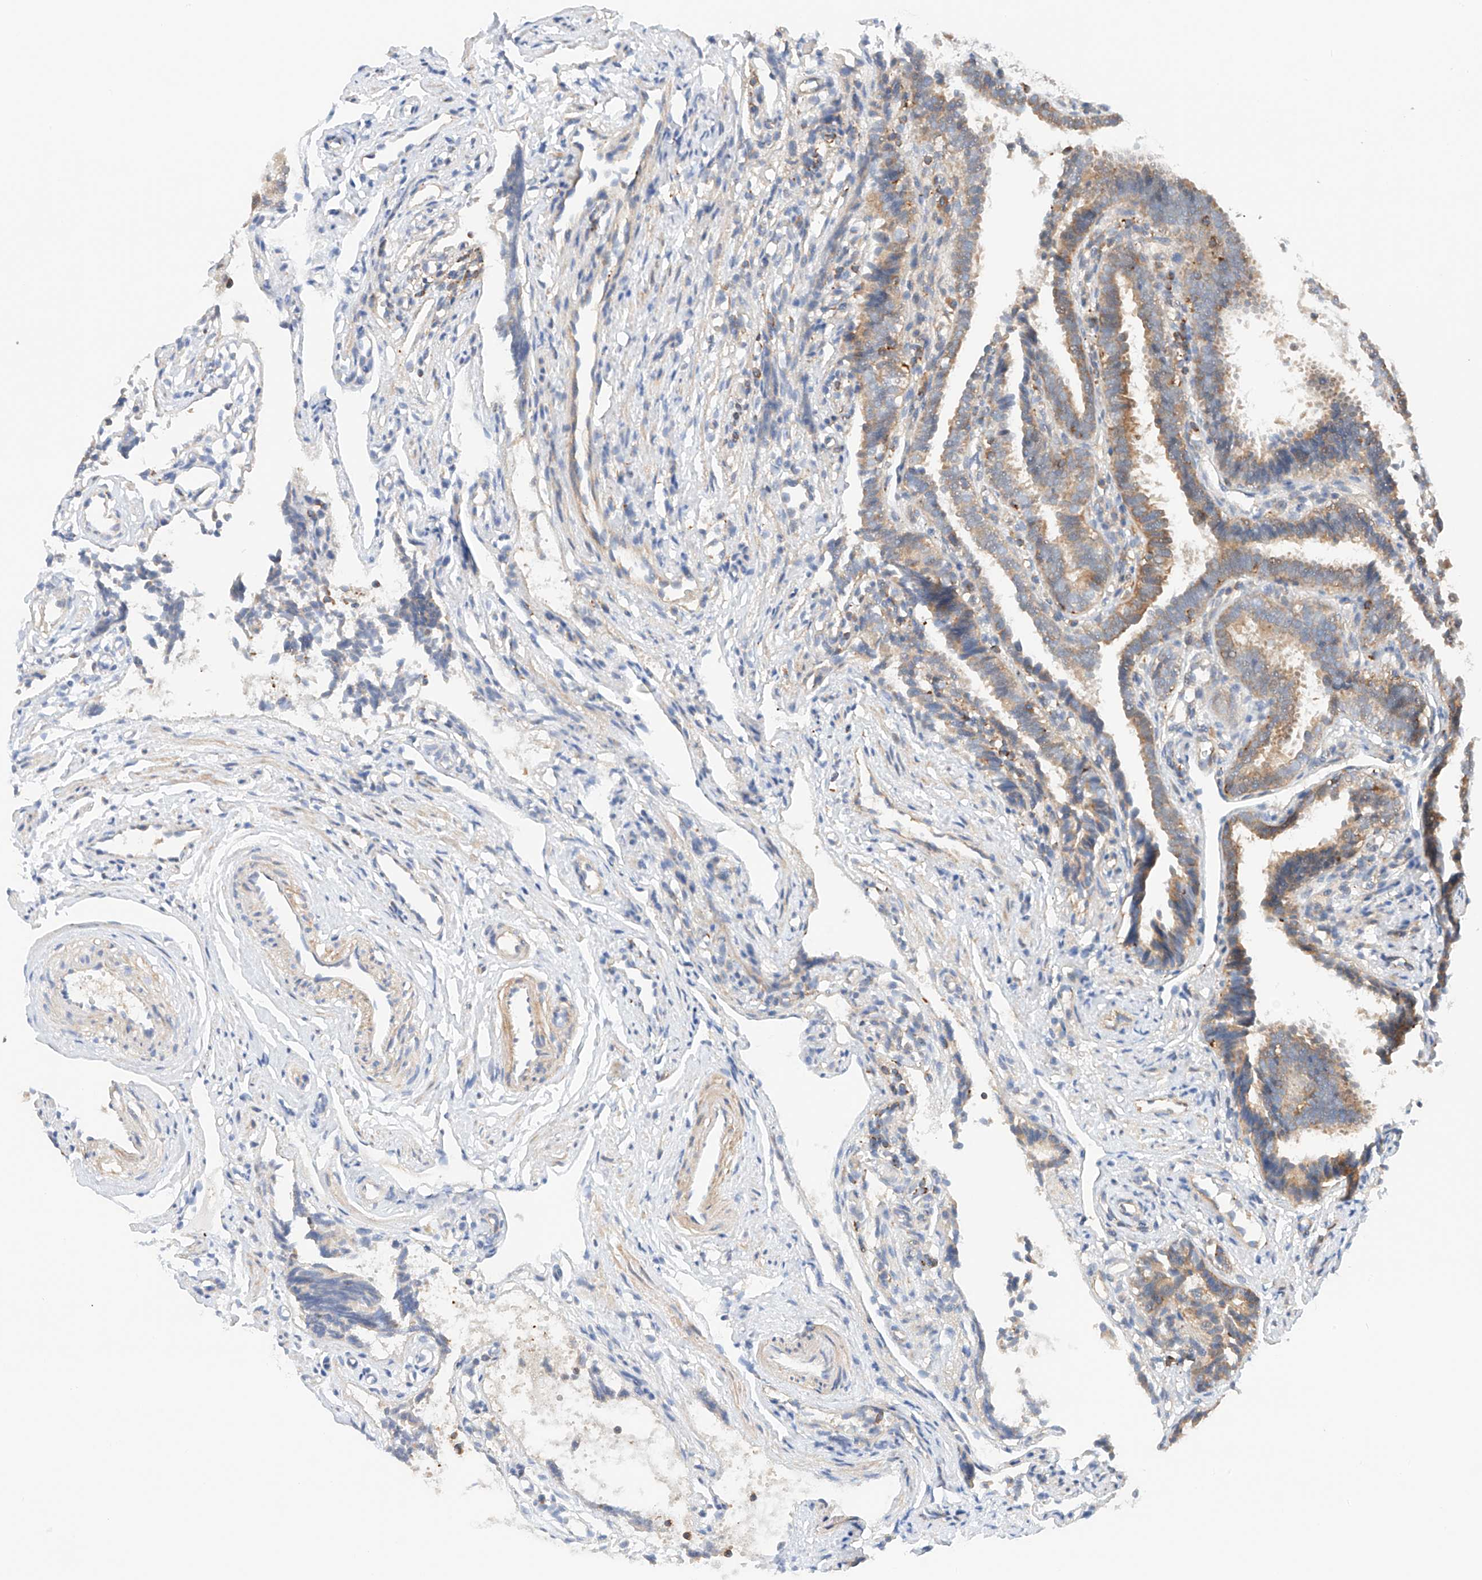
{"staining": {"intensity": "moderate", "quantity": "<25%", "location": "cytoplasmic/membranous"}, "tissue": "fallopian tube", "cell_type": "Glandular cells", "image_type": "normal", "snomed": [{"axis": "morphology", "description": "Normal tissue, NOS"}, {"axis": "topography", "description": "Fallopian tube"}], "caption": "DAB (3,3'-diaminobenzidine) immunohistochemical staining of normal fallopian tube demonstrates moderate cytoplasmic/membranous protein expression in about <25% of glandular cells.", "gene": "MFN2", "patient": {"sex": "female", "age": 39}}